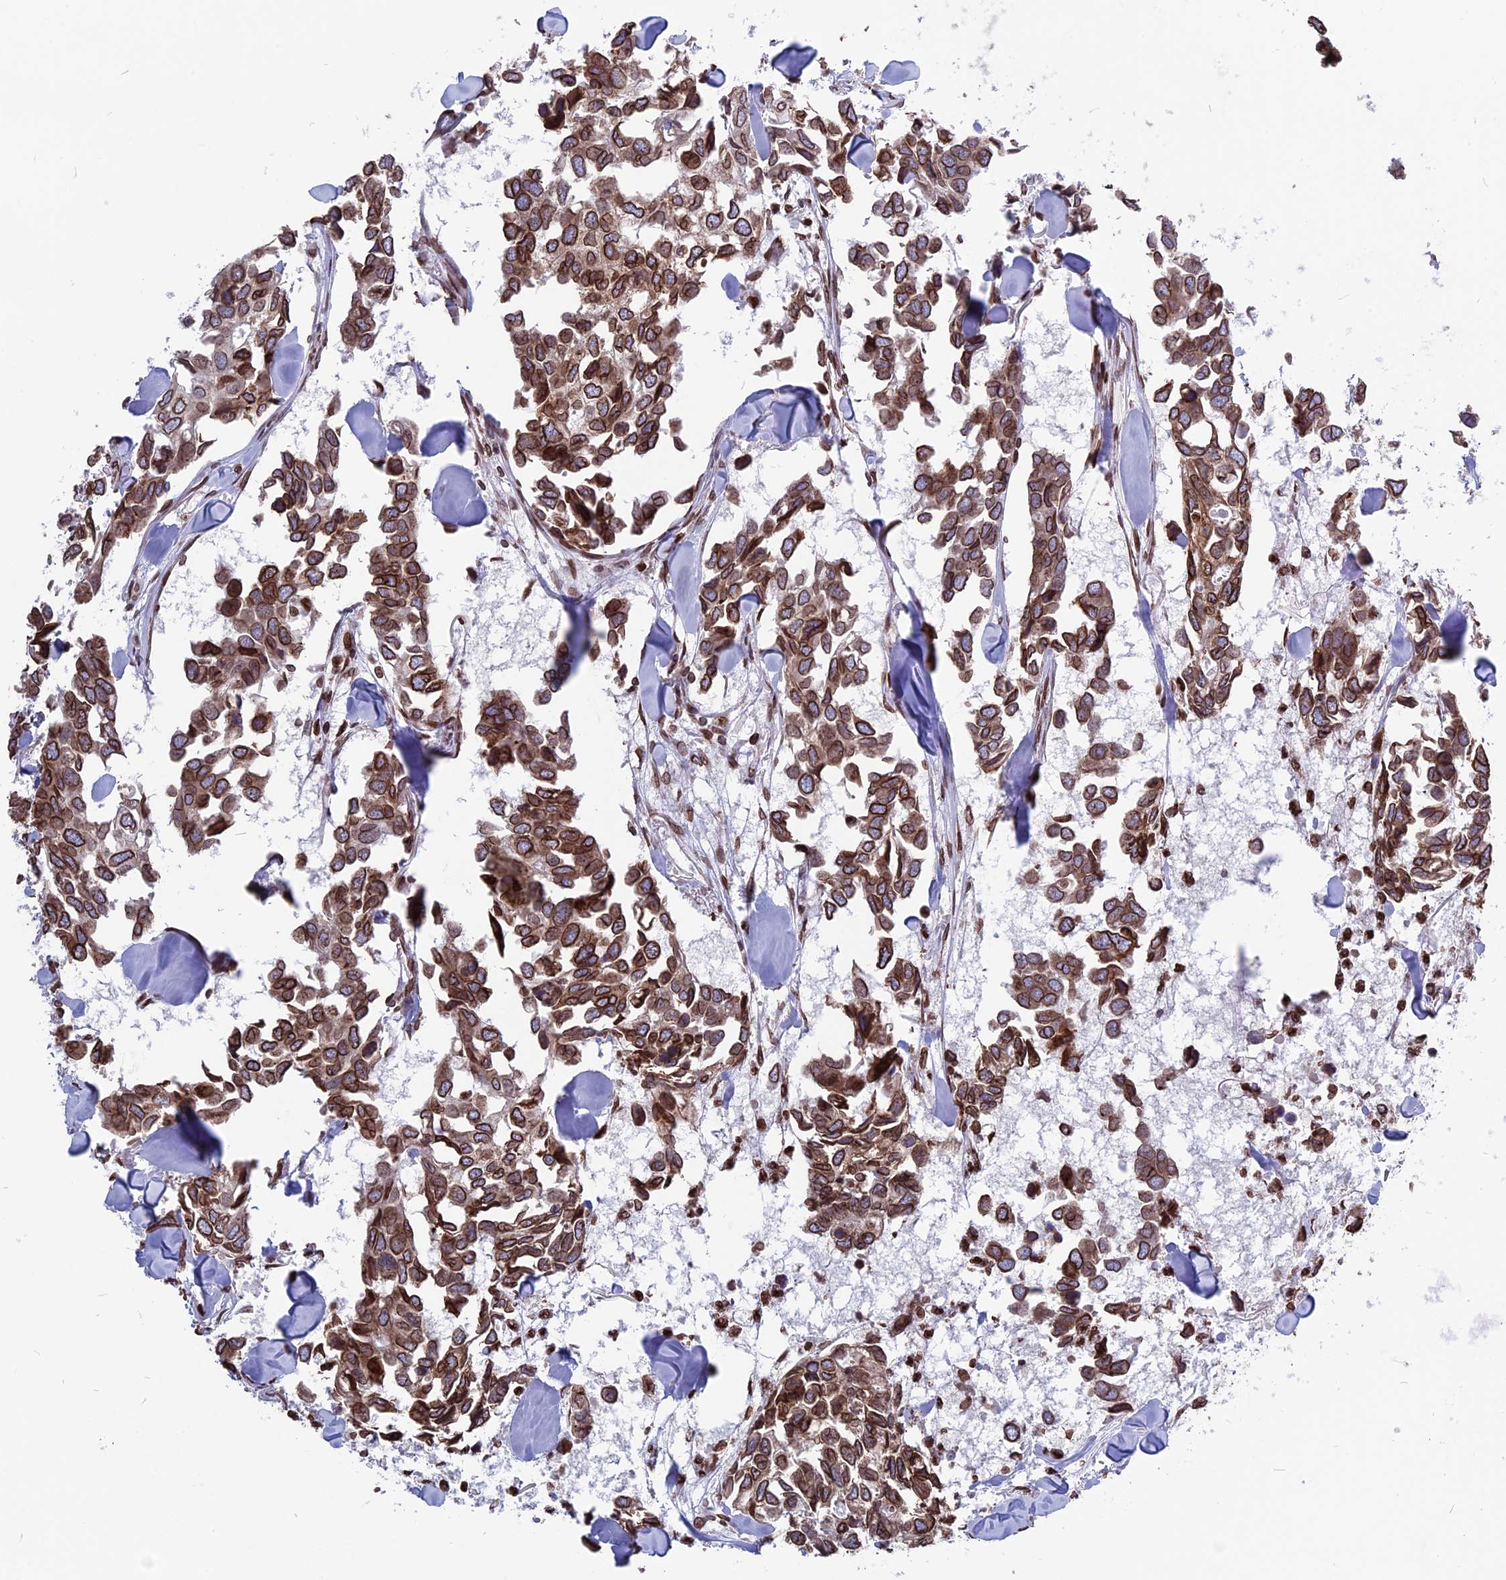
{"staining": {"intensity": "strong", "quantity": ">75%", "location": "cytoplasmic/membranous,nuclear"}, "tissue": "breast cancer", "cell_type": "Tumor cells", "image_type": "cancer", "snomed": [{"axis": "morphology", "description": "Duct carcinoma"}, {"axis": "topography", "description": "Breast"}], "caption": "Breast cancer stained for a protein (brown) shows strong cytoplasmic/membranous and nuclear positive positivity in approximately >75% of tumor cells.", "gene": "PTCHD4", "patient": {"sex": "female", "age": 83}}